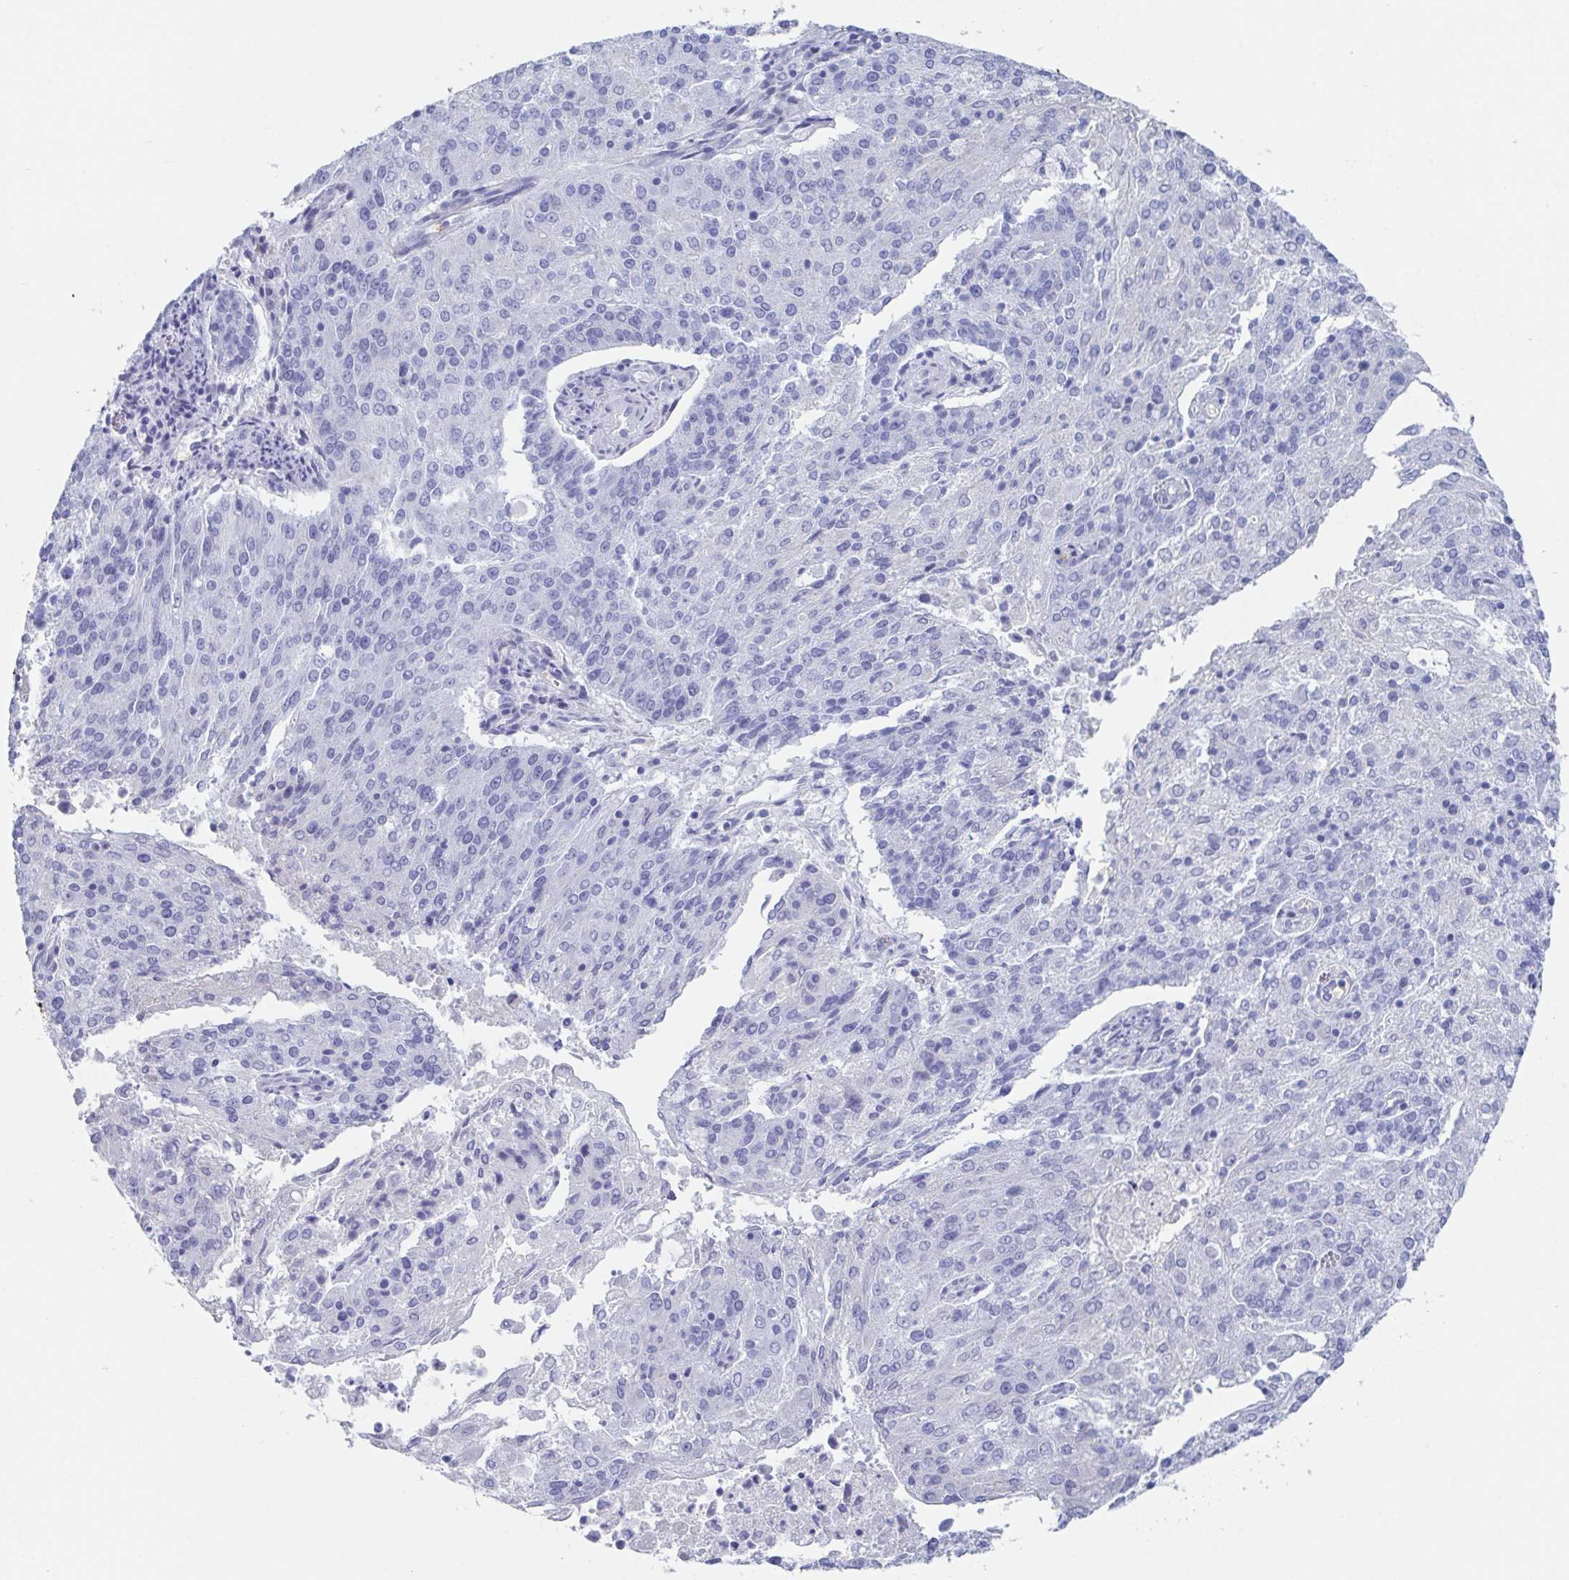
{"staining": {"intensity": "negative", "quantity": "none", "location": "none"}, "tissue": "endometrial cancer", "cell_type": "Tumor cells", "image_type": "cancer", "snomed": [{"axis": "morphology", "description": "Adenocarcinoma, NOS"}, {"axis": "topography", "description": "Endometrium"}], "caption": "High magnification brightfield microscopy of endometrial cancer stained with DAB (brown) and counterstained with hematoxylin (blue): tumor cells show no significant expression.", "gene": "ZPBP", "patient": {"sex": "female", "age": 82}}